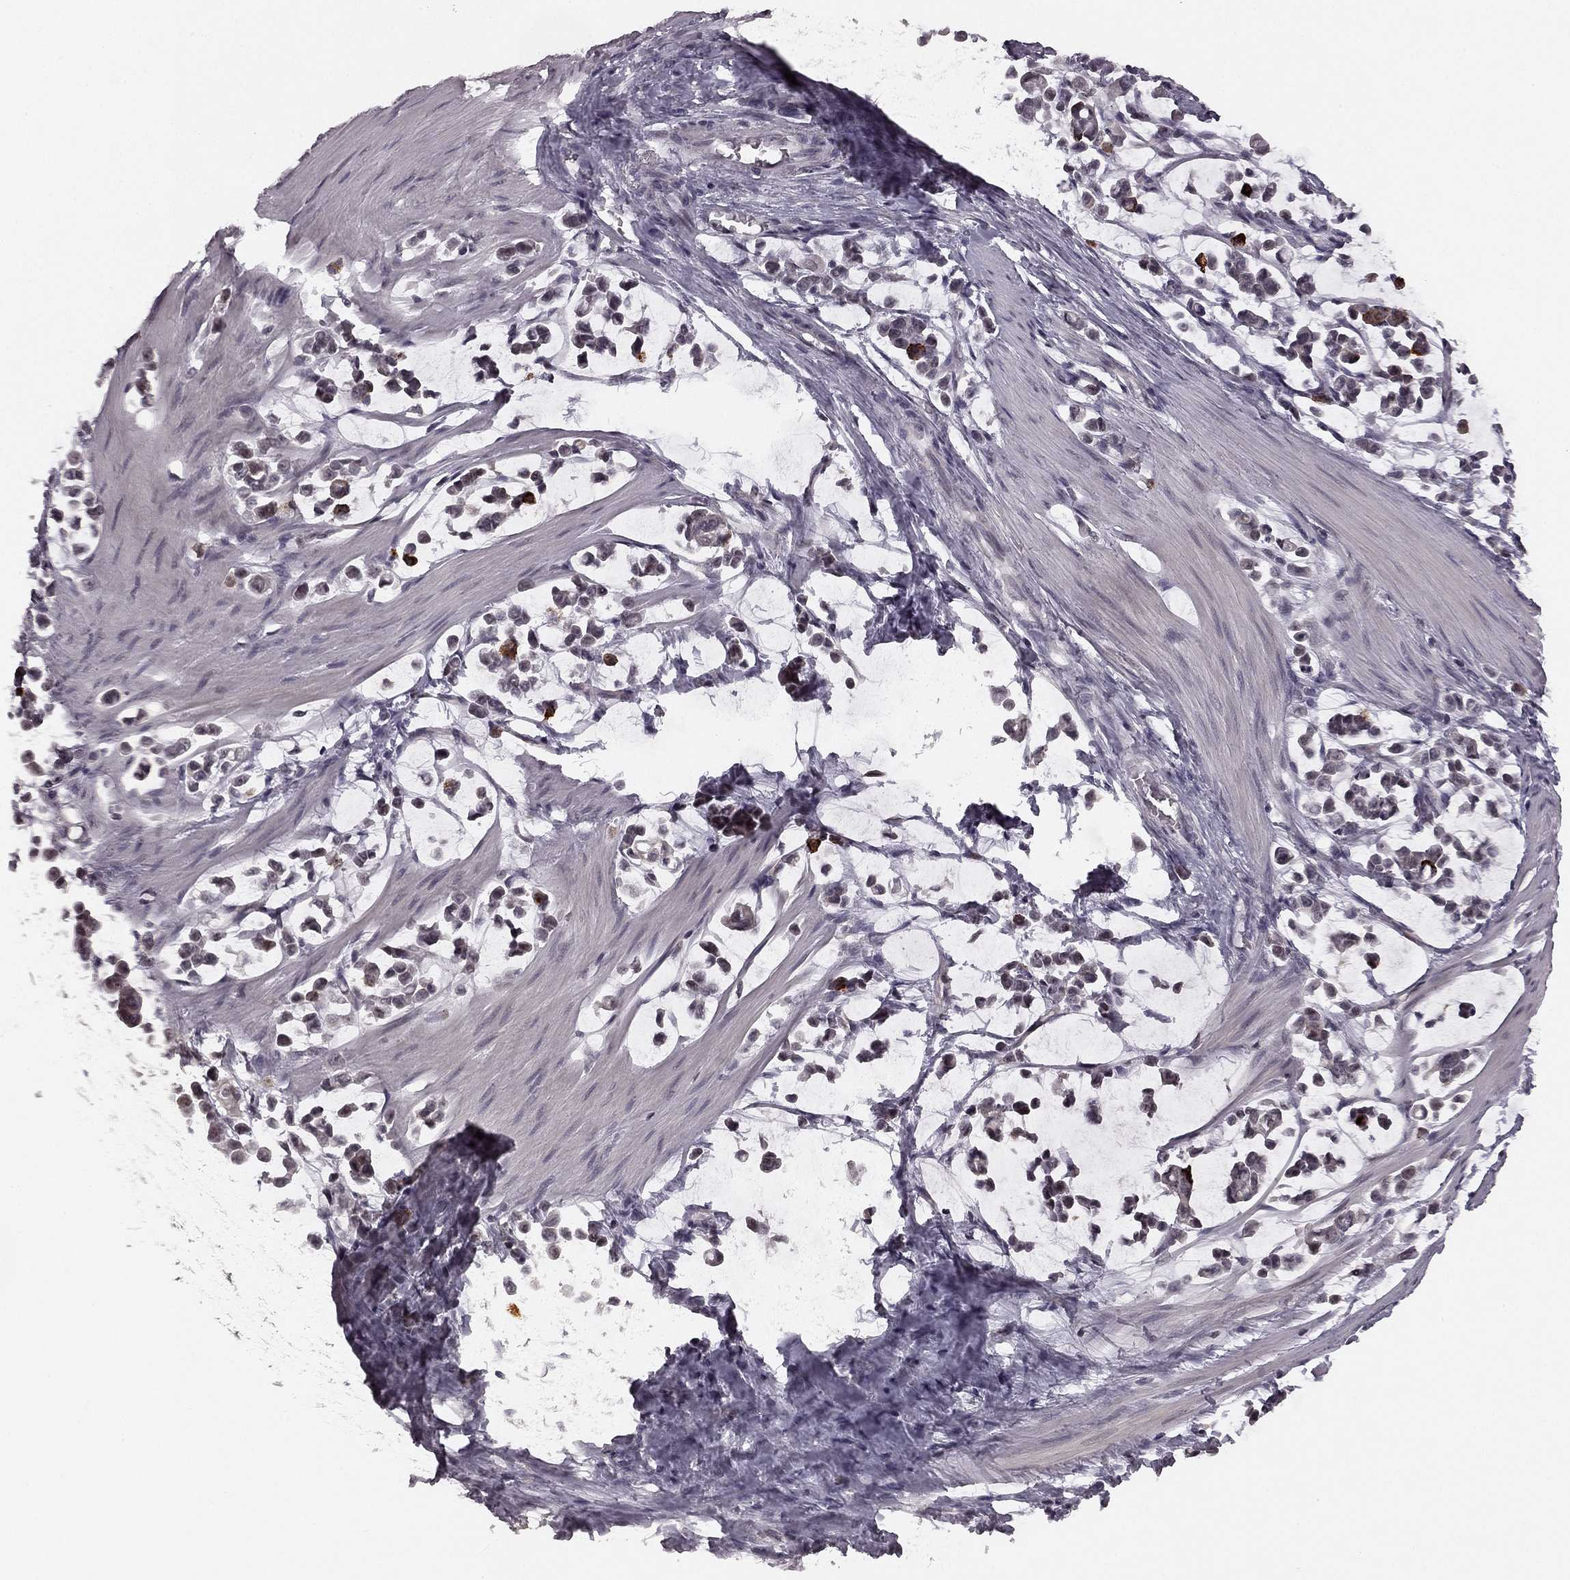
{"staining": {"intensity": "strong", "quantity": "<25%", "location": "nuclear"}, "tissue": "stomach cancer", "cell_type": "Tumor cells", "image_type": "cancer", "snomed": [{"axis": "morphology", "description": "Adenocarcinoma, NOS"}, {"axis": "topography", "description": "Stomach"}], "caption": "Brown immunohistochemical staining in human stomach cancer (adenocarcinoma) demonstrates strong nuclear expression in about <25% of tumor cells. (DAB (3,3'-diaminobenzidine) IHC, brown staining for protein, blue staining for nuclei).", "gene": "HCN4", "patient": {"sex": "male", "age": 82}}